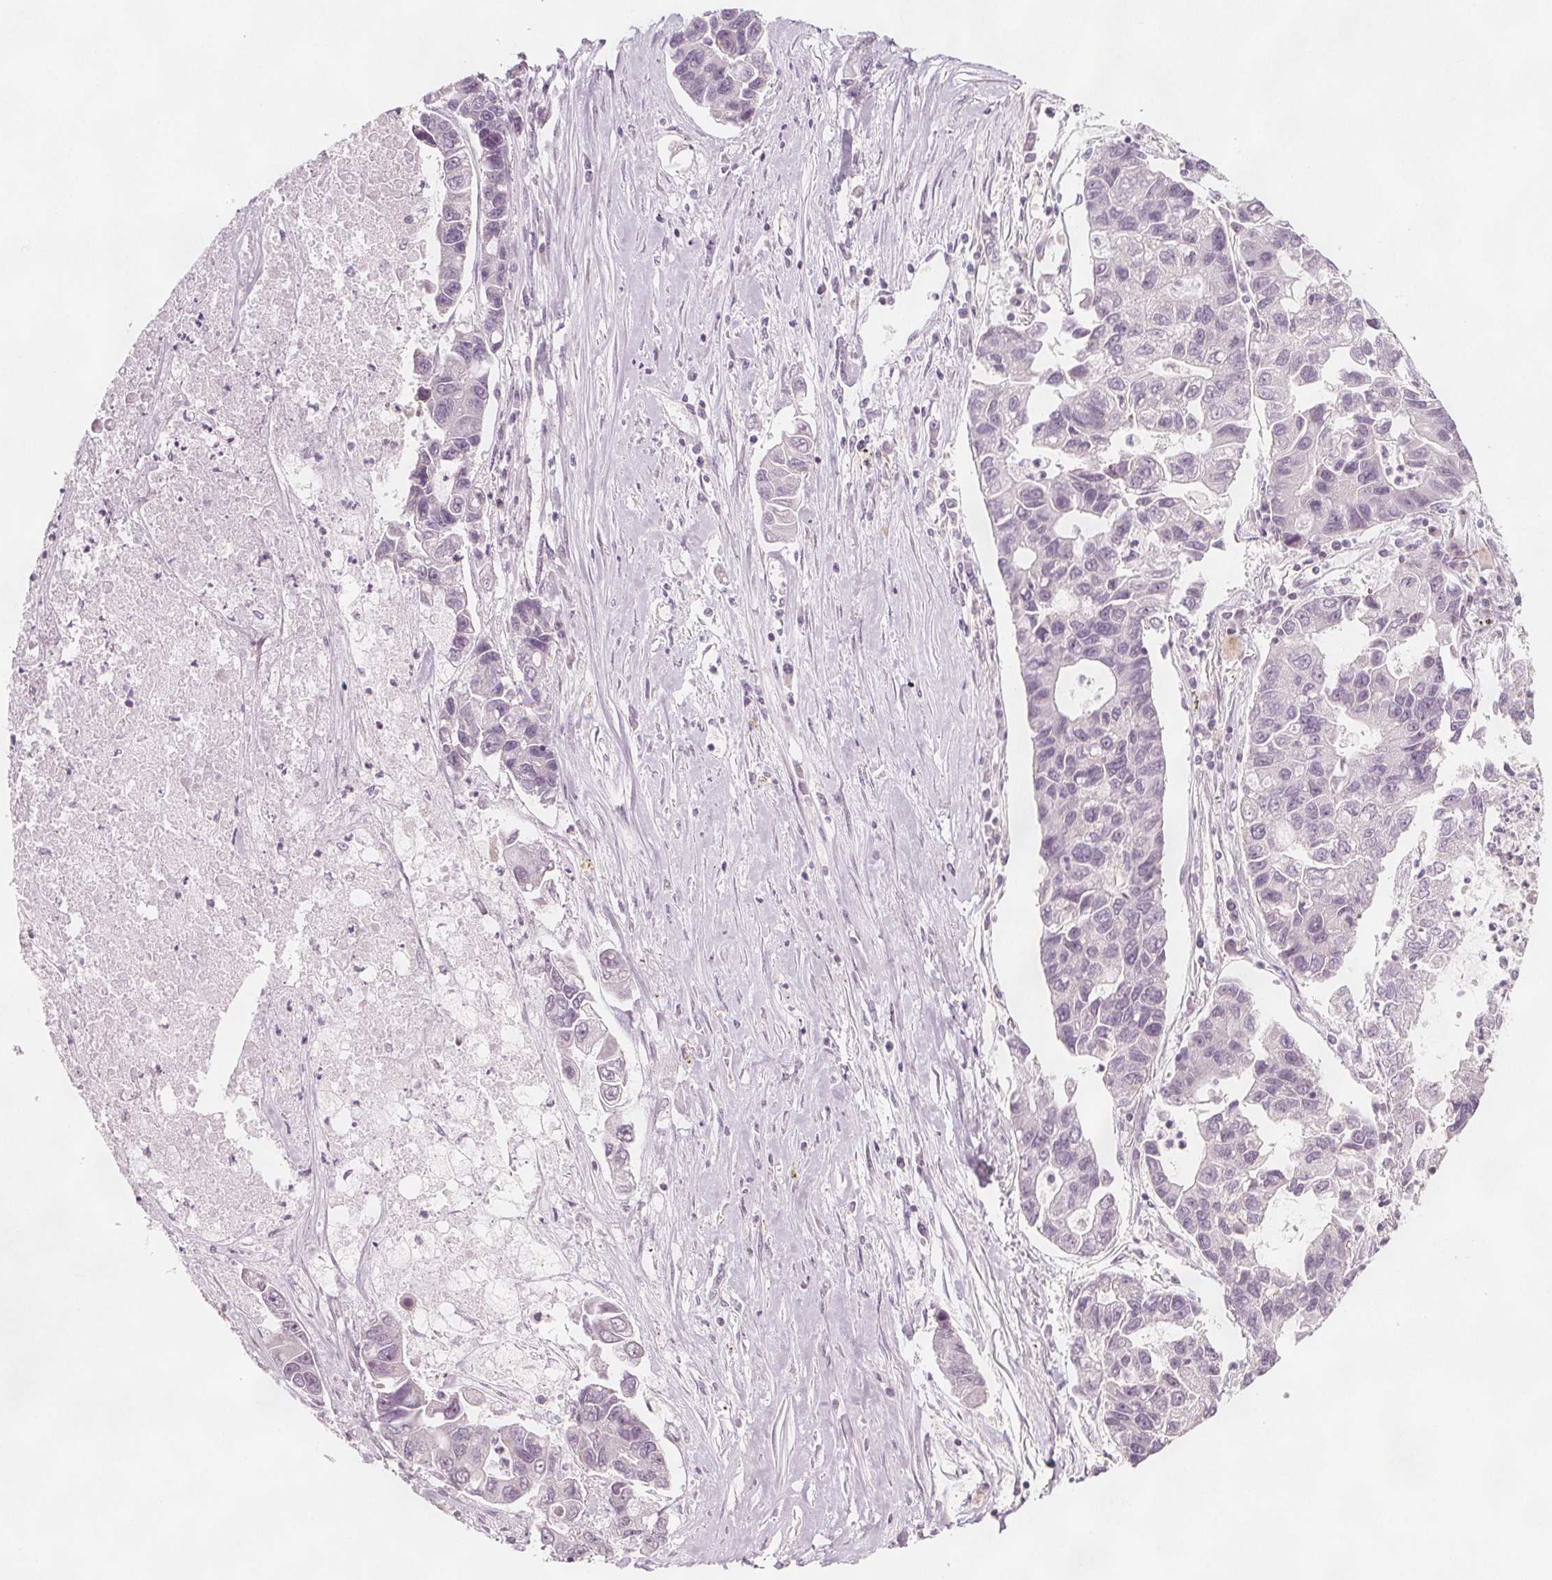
{"staining": {"intensity": "negative", "quantity": "none", "location": "none"}, "tissue": "lung cancer", "cell_type": "Tumor cells", "image_type": "cancer", "snomed": [{"axis": "morphology", "description": "Adenocarcinoma, NOS"}, {"axis": "topography", "description": "Bronchus"}, {"axis": "topography", "description": "Lung"}], "caption": "High magnification brightfield microscopy of lung adenocarcinoma stained with DAB (brown) and counterstained with hematoxylin (blue): tumor cells show no significant expression. (DAB immunohistochemistry (IHC) with hematoxylin counter stain).", "gene": "C1orf167", "patient": {"sex": "female", "age": 51}}